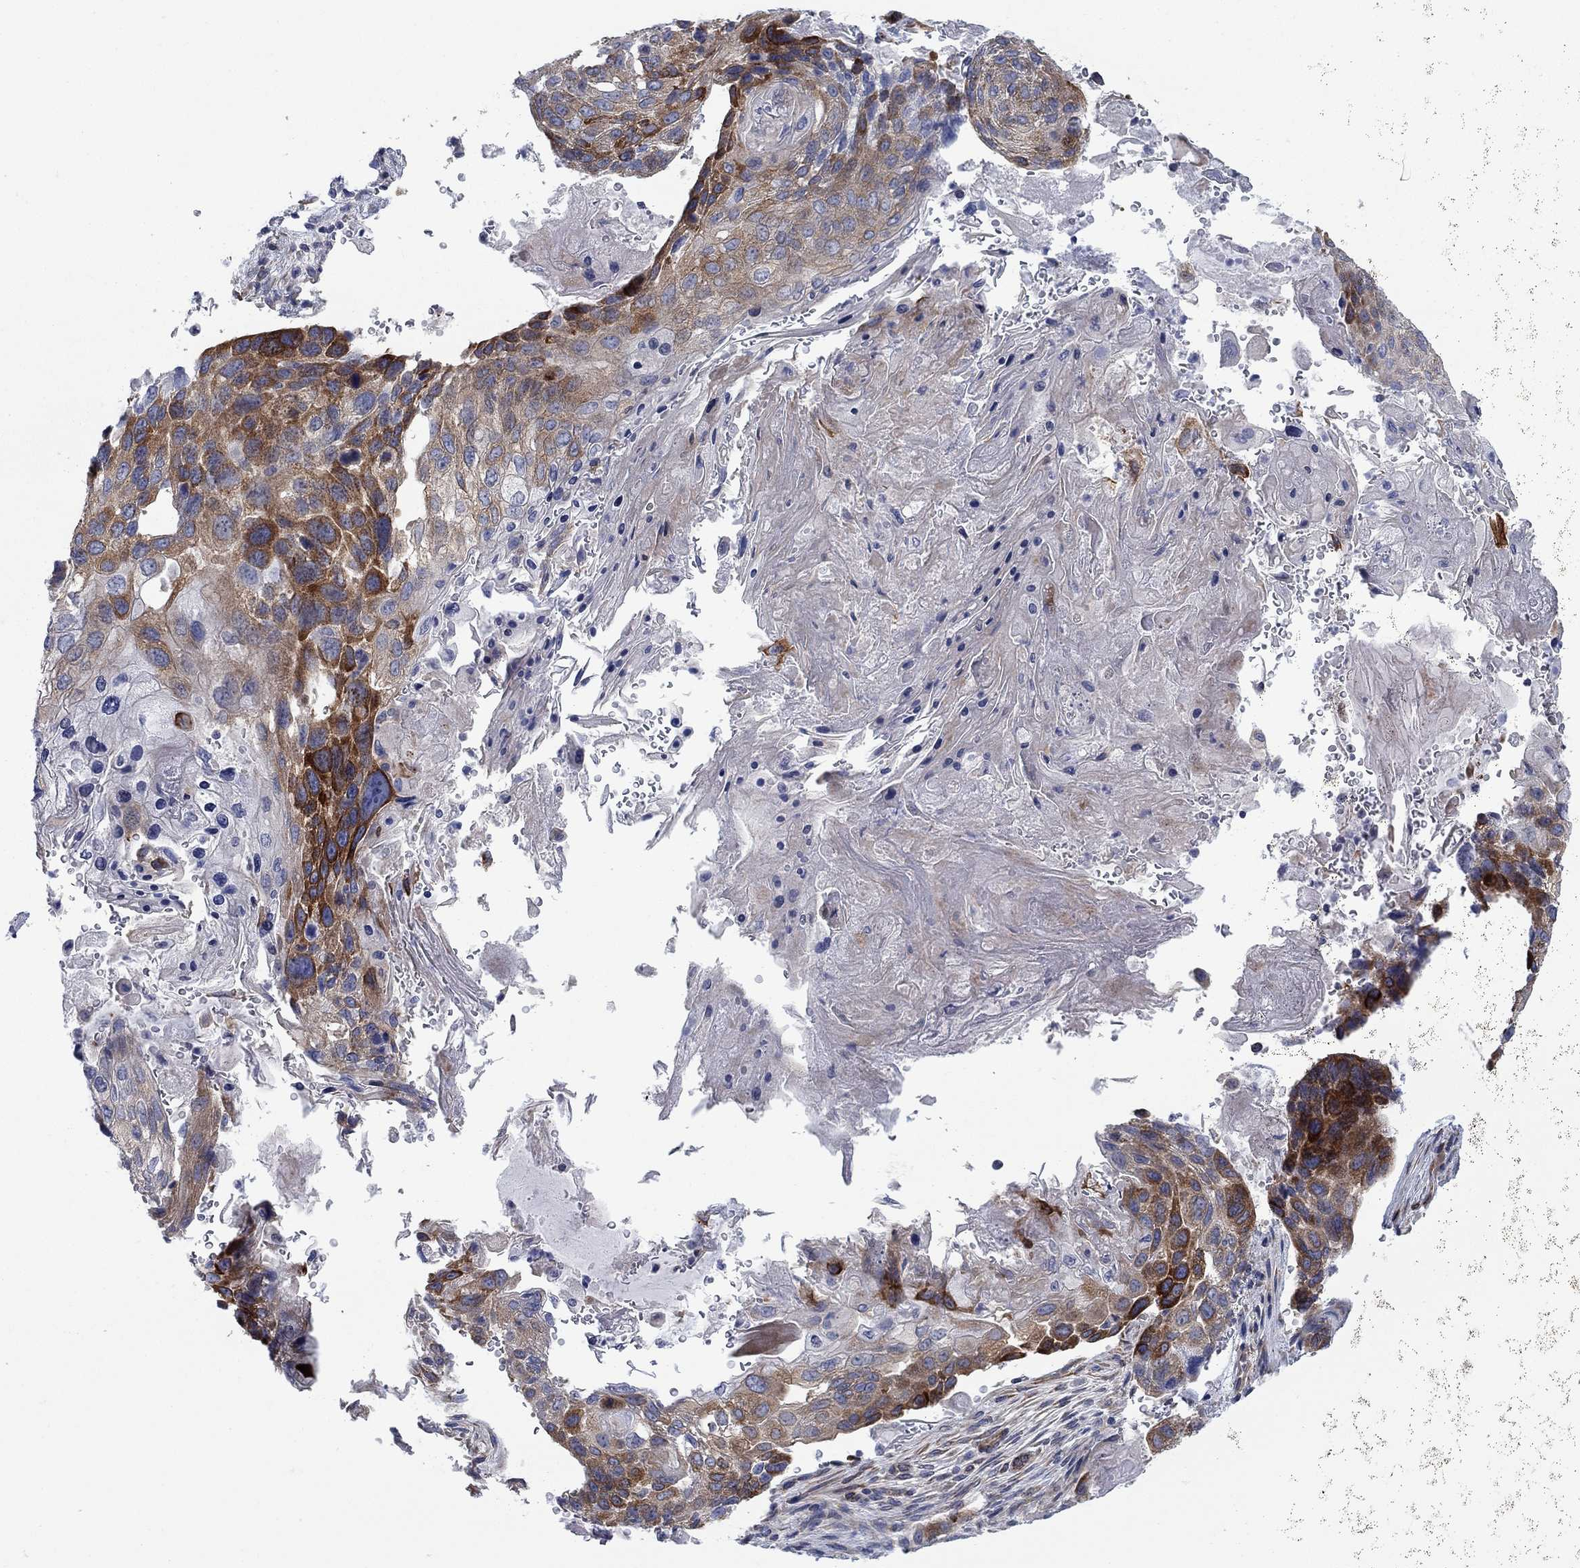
{"staining": {"intensity": "strong", "quantity": "25%-75%", "location": "cytoplasmic/membranous"}, "tissue": "lung cancer", "cell_type": "Tumor cells", "image_type": "cancer", "snomed": [{"axis": "morphology", "description": "Normal tissue, NOS"}, {"axis": "morphology", "description": "Squamous cell carcinoma, NOS"}, {"axis": "topography", "description": "Bronchus"}, {"axis": "topography", "description": "Lung"}], "caption": "Immunohistochemical staining of human lung squamous cell carcinoma shows high levels of strong cytoplasmic/membranous protein staining in approximately 25%-75% of tumor cells.", "gene": "FXR1", "patient": {"sex": "male", "age": 69}}